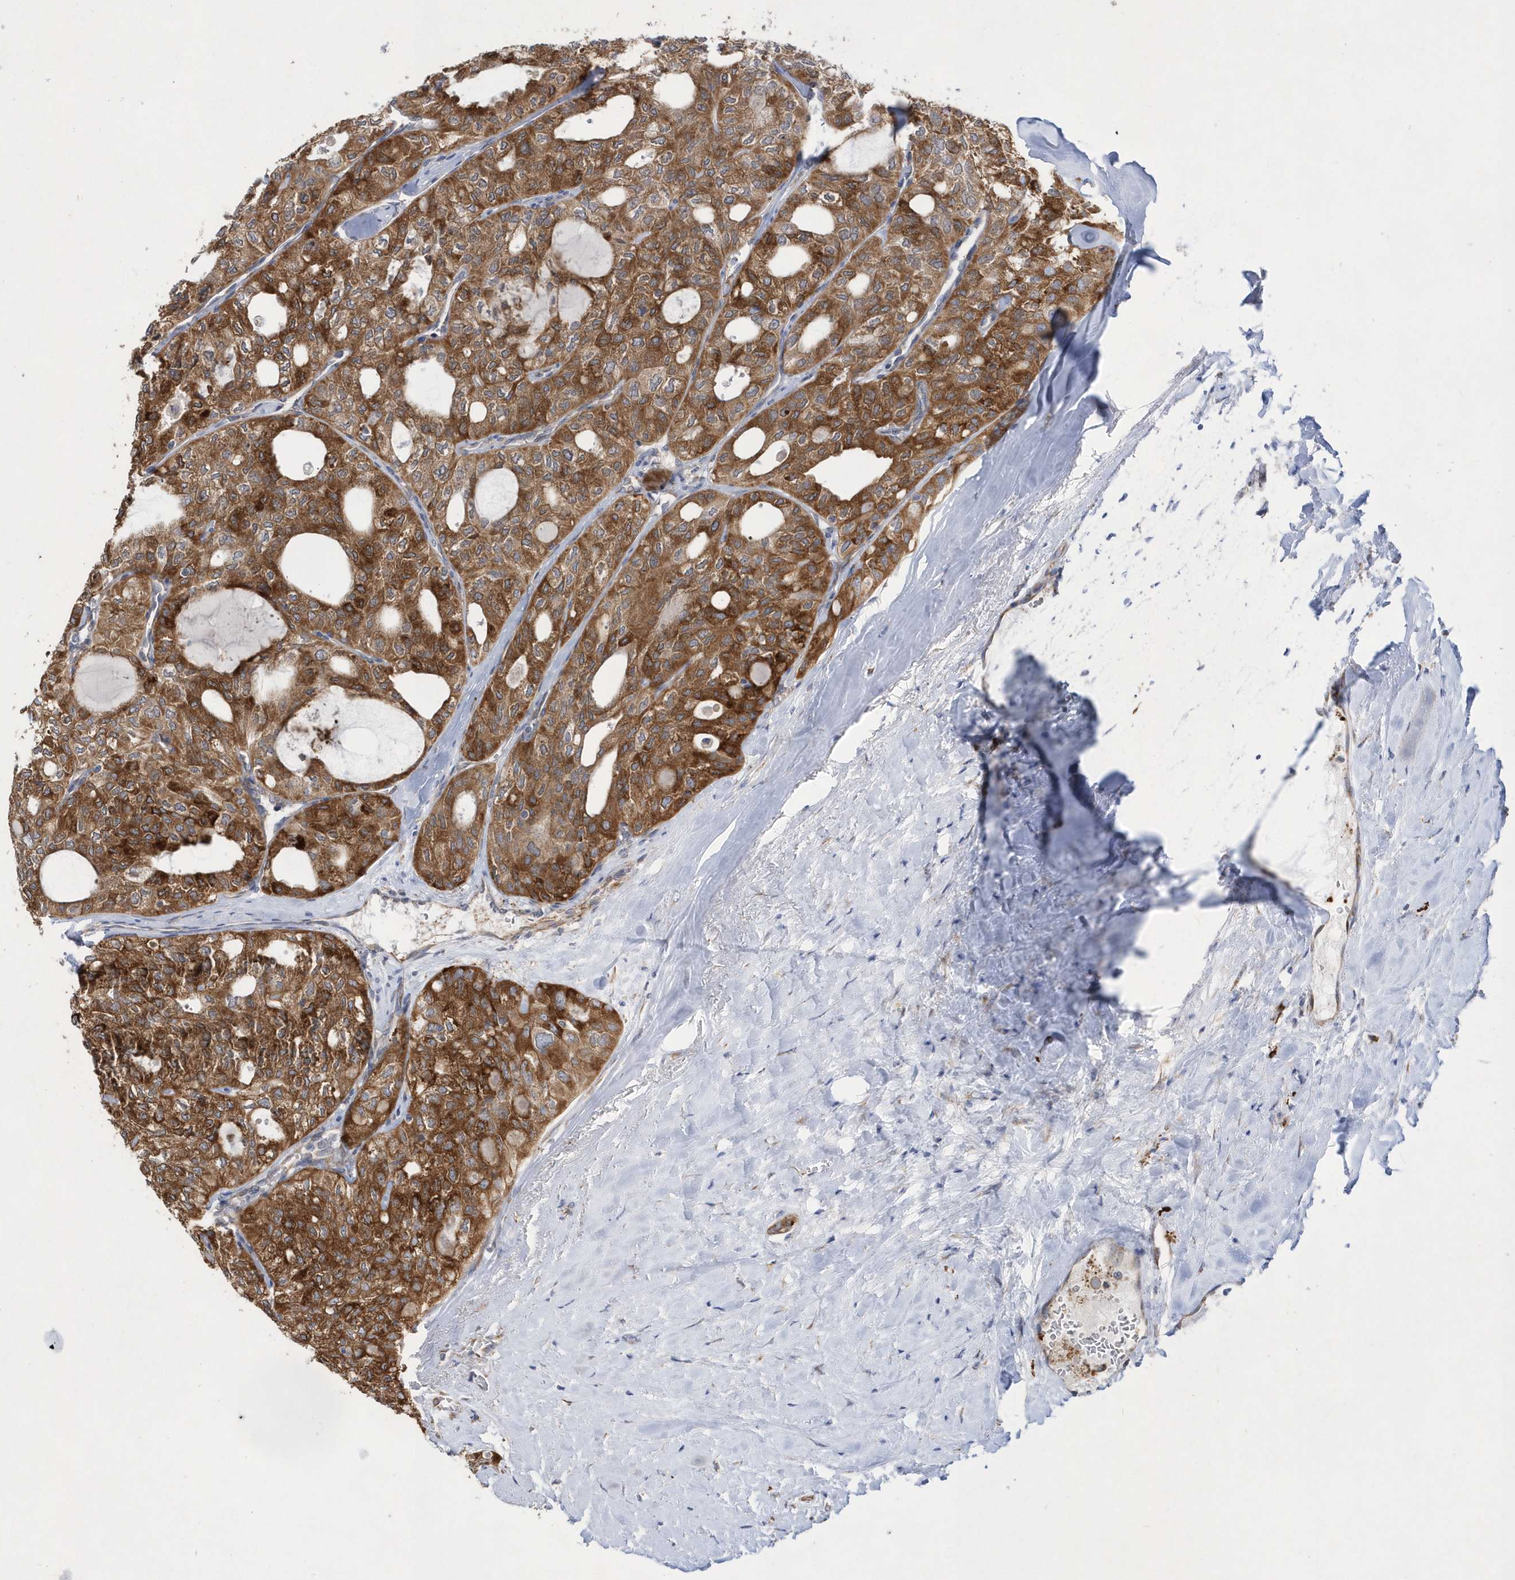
{"staining": {"intensity": "strong", "quantity": ">75%", "location": "cytoplasmic/membranous"}, "tissue": "thyroid cancer", "cell_type": "Tumor cells", "image_type": "cancer", "snomed": [{"axis": "morphology", "description": "Follicular adenoma carcinoma, NOS"}, {"axis": "topography", "description": "Thyroid gland"}], "caption": "Thyroid cancer stained for a protein (brown) exhibits strong cytoplasmic/membranous positive positivity in approximately >75% of tumor cells.", "gene": "MED31", "patient": {"sex": "male", "age": 75}}